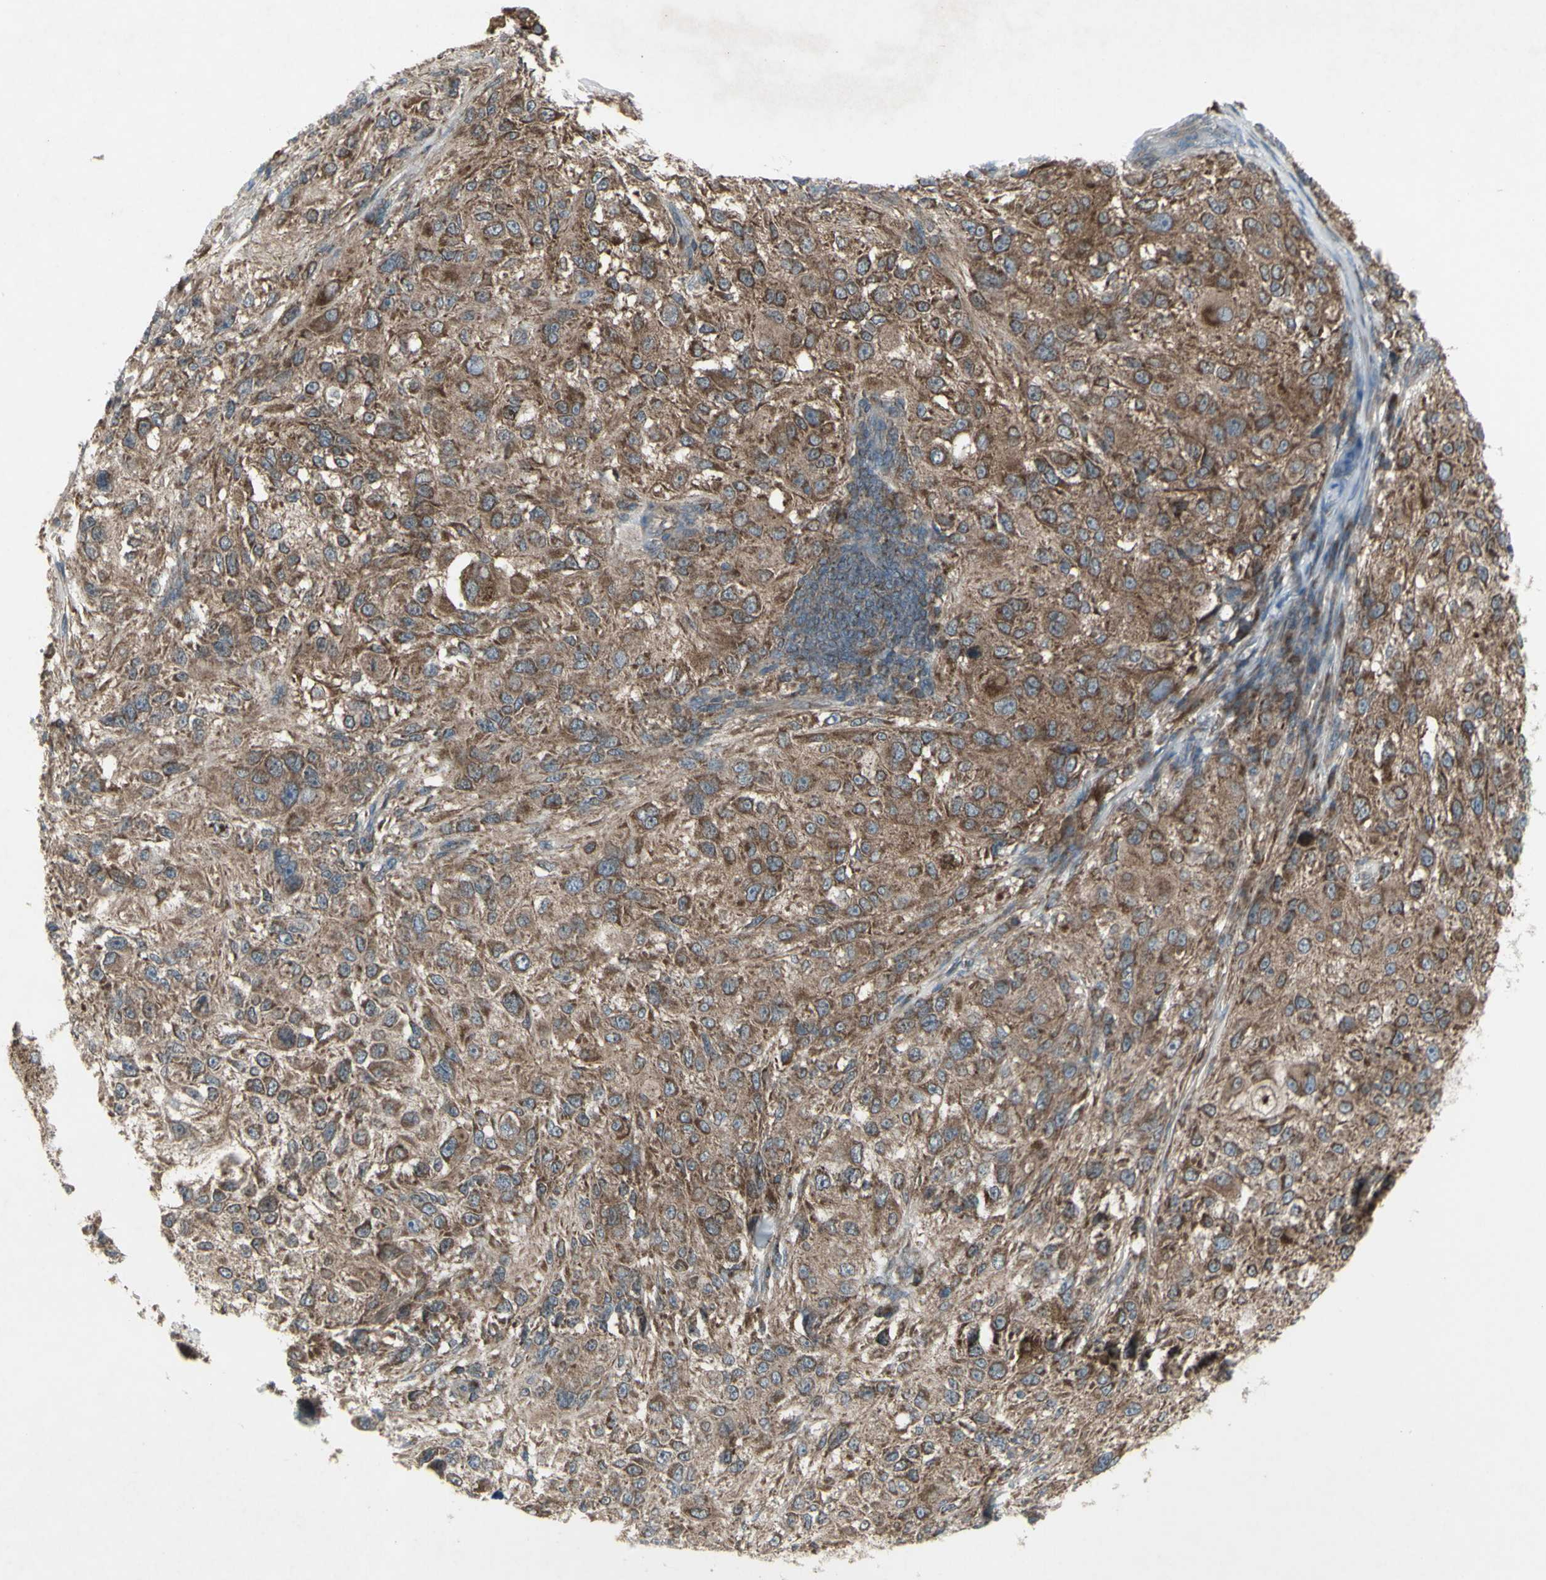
{"staining": {"intensity": "moderate", "quantity": ">75%", "location": "cytoplasmic/membranous"}, "tissue": "melanoma", "cell_type": "Tumor cells", "image_type": "cancer", "snomed": [{"axis": "morphology", "description": "Necrosis, NOS"}, {"axis": "morphology", "description": "Malignant melanoma, NOS"}, {"axis": "topography", "description": "Skin"}], "caption": "Tumor cells exhibit medium levels of moderate cytoplasmic/membranous staining in about >75% of cells in human malignant melanoma.", "gene": "SHC1", "patient": {"sex": "female", "age": 87}}